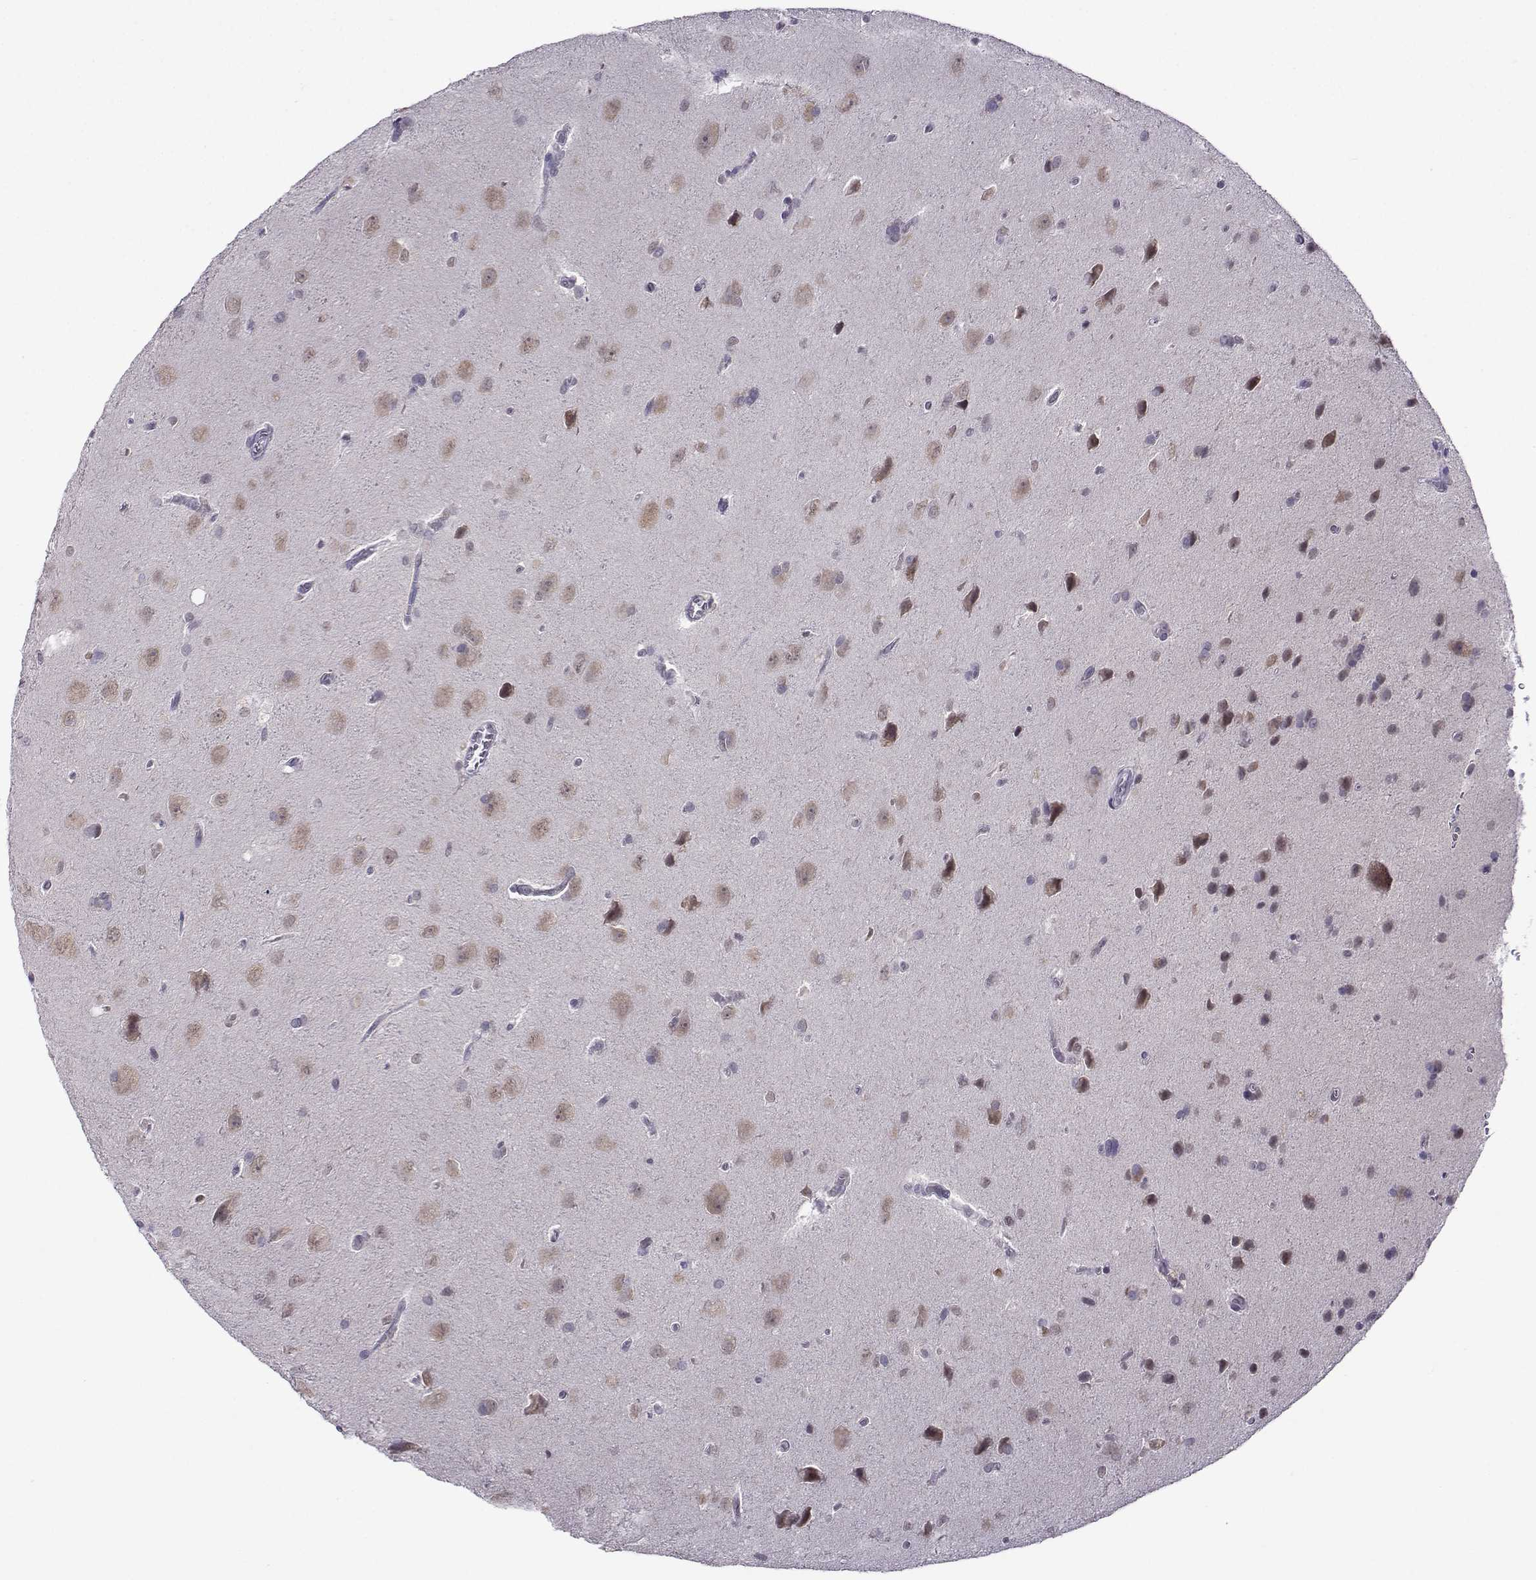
{"staining": {"intensity": "negative", "quantity": "none", "location": "none"}, "tissue": "glioma", "cell_type": "Tumor cells", "image_type": "cancer", "snomed": [{"axis": "morphology", "description": "Glioma, malignant, Low grade"}, {"axis": "topography", "description": "Brain"}], "caption": "This is a photomicrograph of IHC staining of malignant low-grade glioma, which shows no staining in tumor cells. The staining was performed using DAB (3,3'-diaminobenzidine) to visualize the protein expression in brown, while the nuclei were stained in blue with hematoxylin (Magnification: 20x).", "gene": "DDX20", "patient": {"sex": "male", "age": 58}}